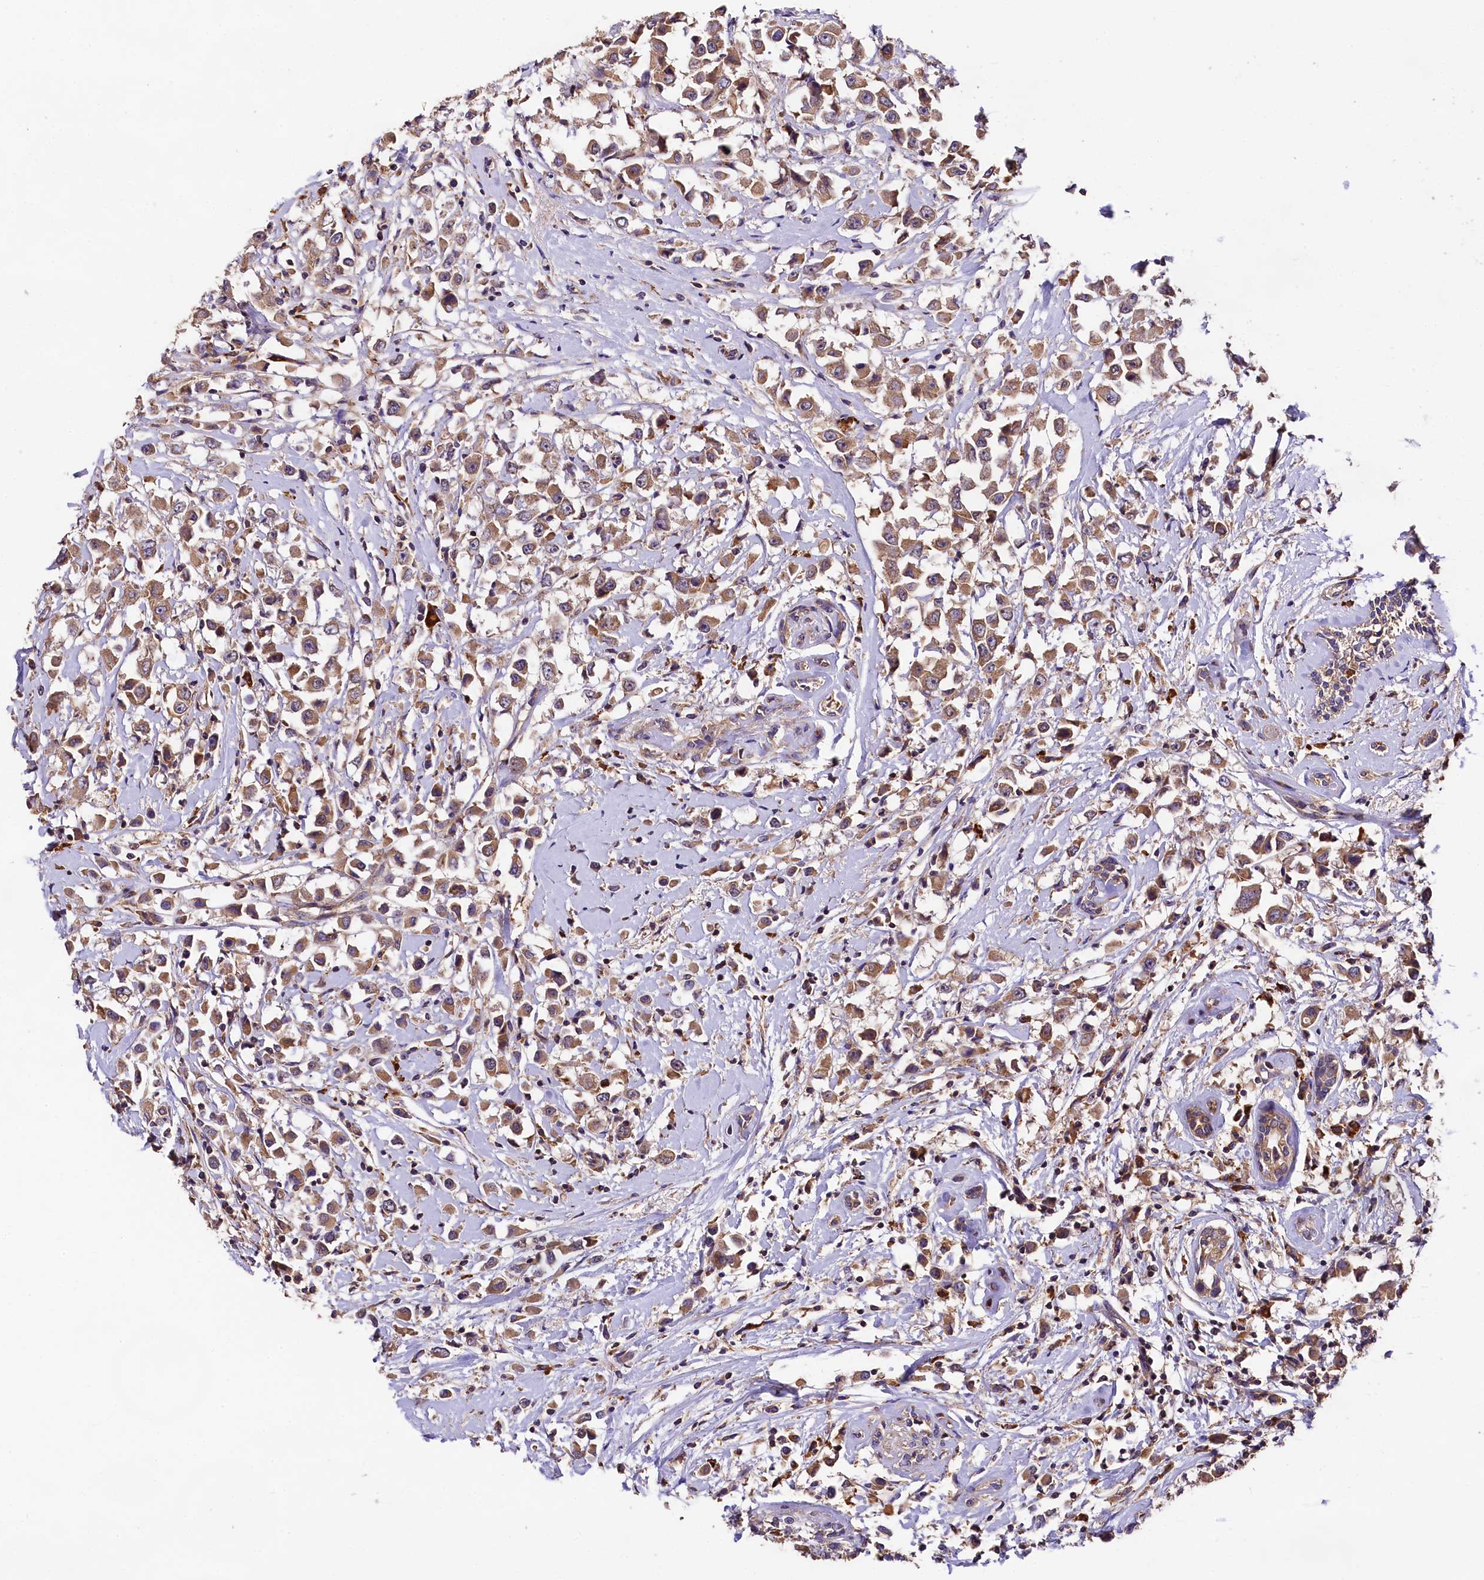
{"staining": {"intensity": "moderate", "quantity": ">75%", "location": "cytoplasmic/membranous"}, "tissue": "breast cancer", "cell_type": "Tumor cells", "image_type": "cancer", "snomed": [{"axis": "morphology", "description": "Duct carcinoma"}, {"axis": "topography", "description": "Breast"}], "caption": "Immunohistochemical staining of human breast cancer shows moderate cytoplasmic/membranous protein positivity in about >75% of tumor cells.", "gene": "ENKD1", "patient": {"sex": "female", "age": 87}}